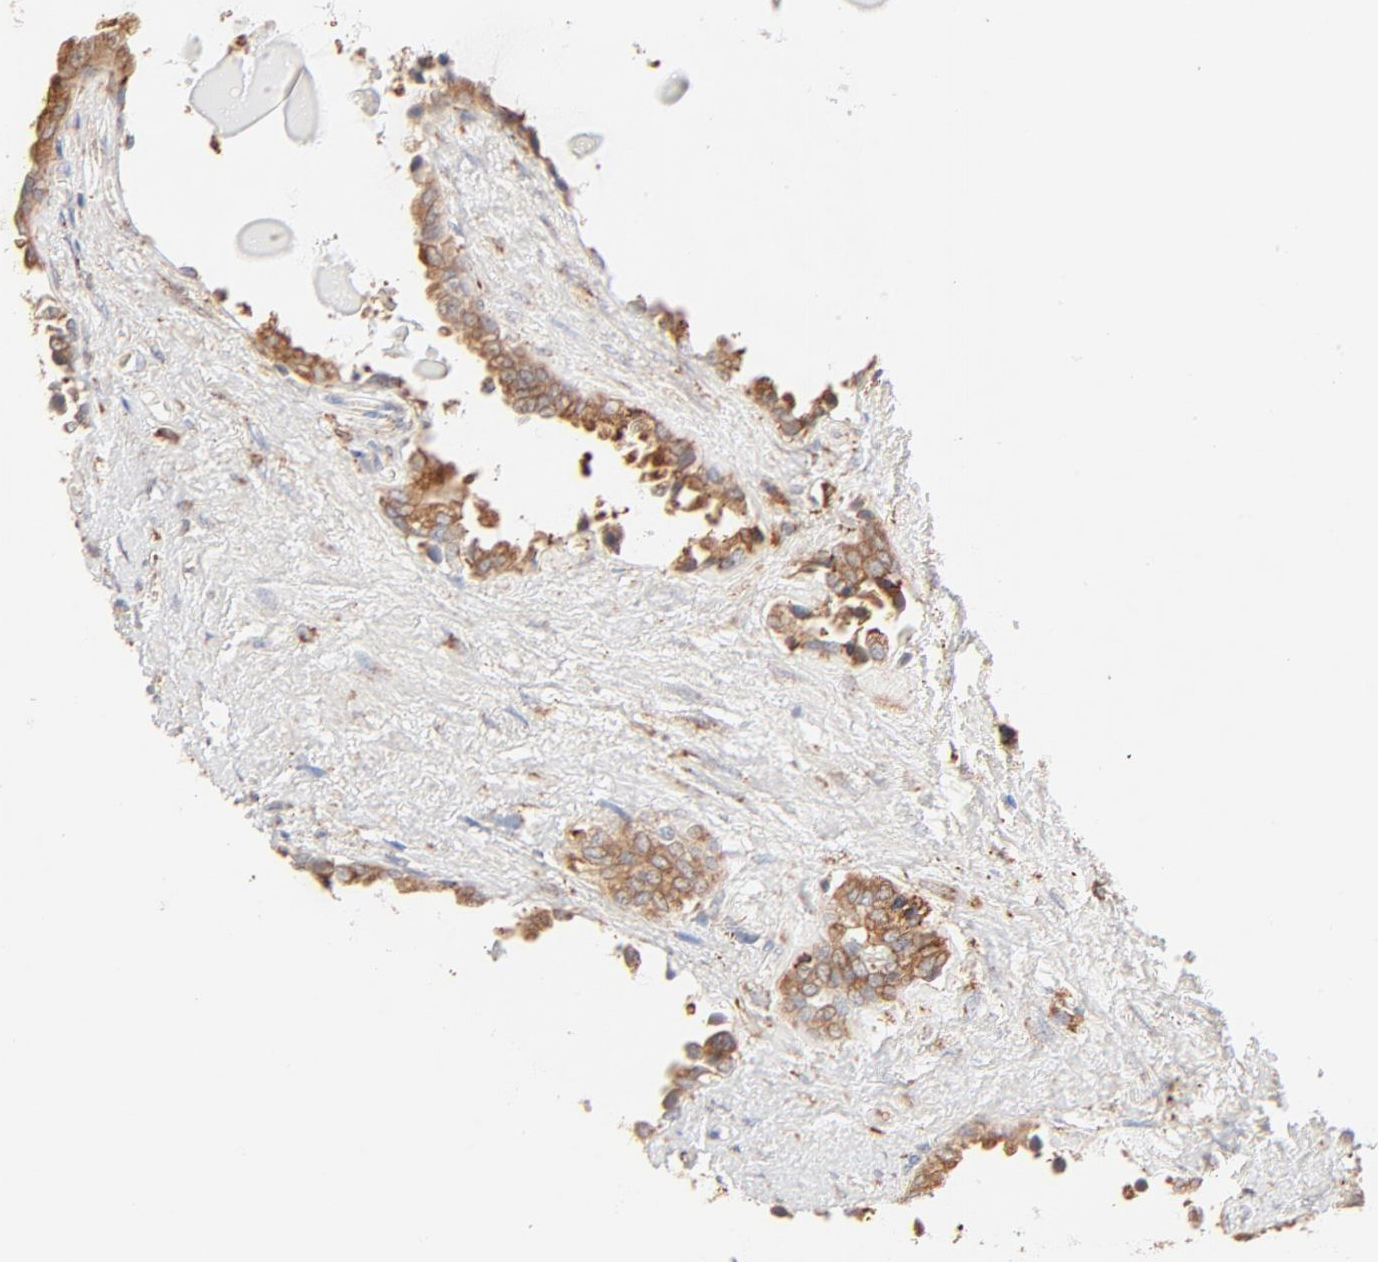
{"staining": {"intensity": "moderate", "quantity": ">75%", "location": "cytoplasmic/membranous"}, "tissue": "seminal vesicle", "cell_type": "Glandular cells", "image_type": "normal", "snomed": [{"axis": "morphology", "description": "Normal tissue, NOS"}, {"axis": "morphology", "description": "Inflammation, NOS"}, {"axis": "topography", "description": "Urinary bladder"}, {"axis": "topography", "description": "Prostate"}, {"axis": "topography", "description": "Seminal veicle"}], "caption": "This micrograph displays benign seminal vesicle stained with immunohistochemistry to label a protein in brown. The cytoplasmic/membranous of glandular cells show moderate positivity for the protein. Nuclei are counter-stained blue.", "gene": "PARP12", "patient": {"sex": "male", "age": 82}}